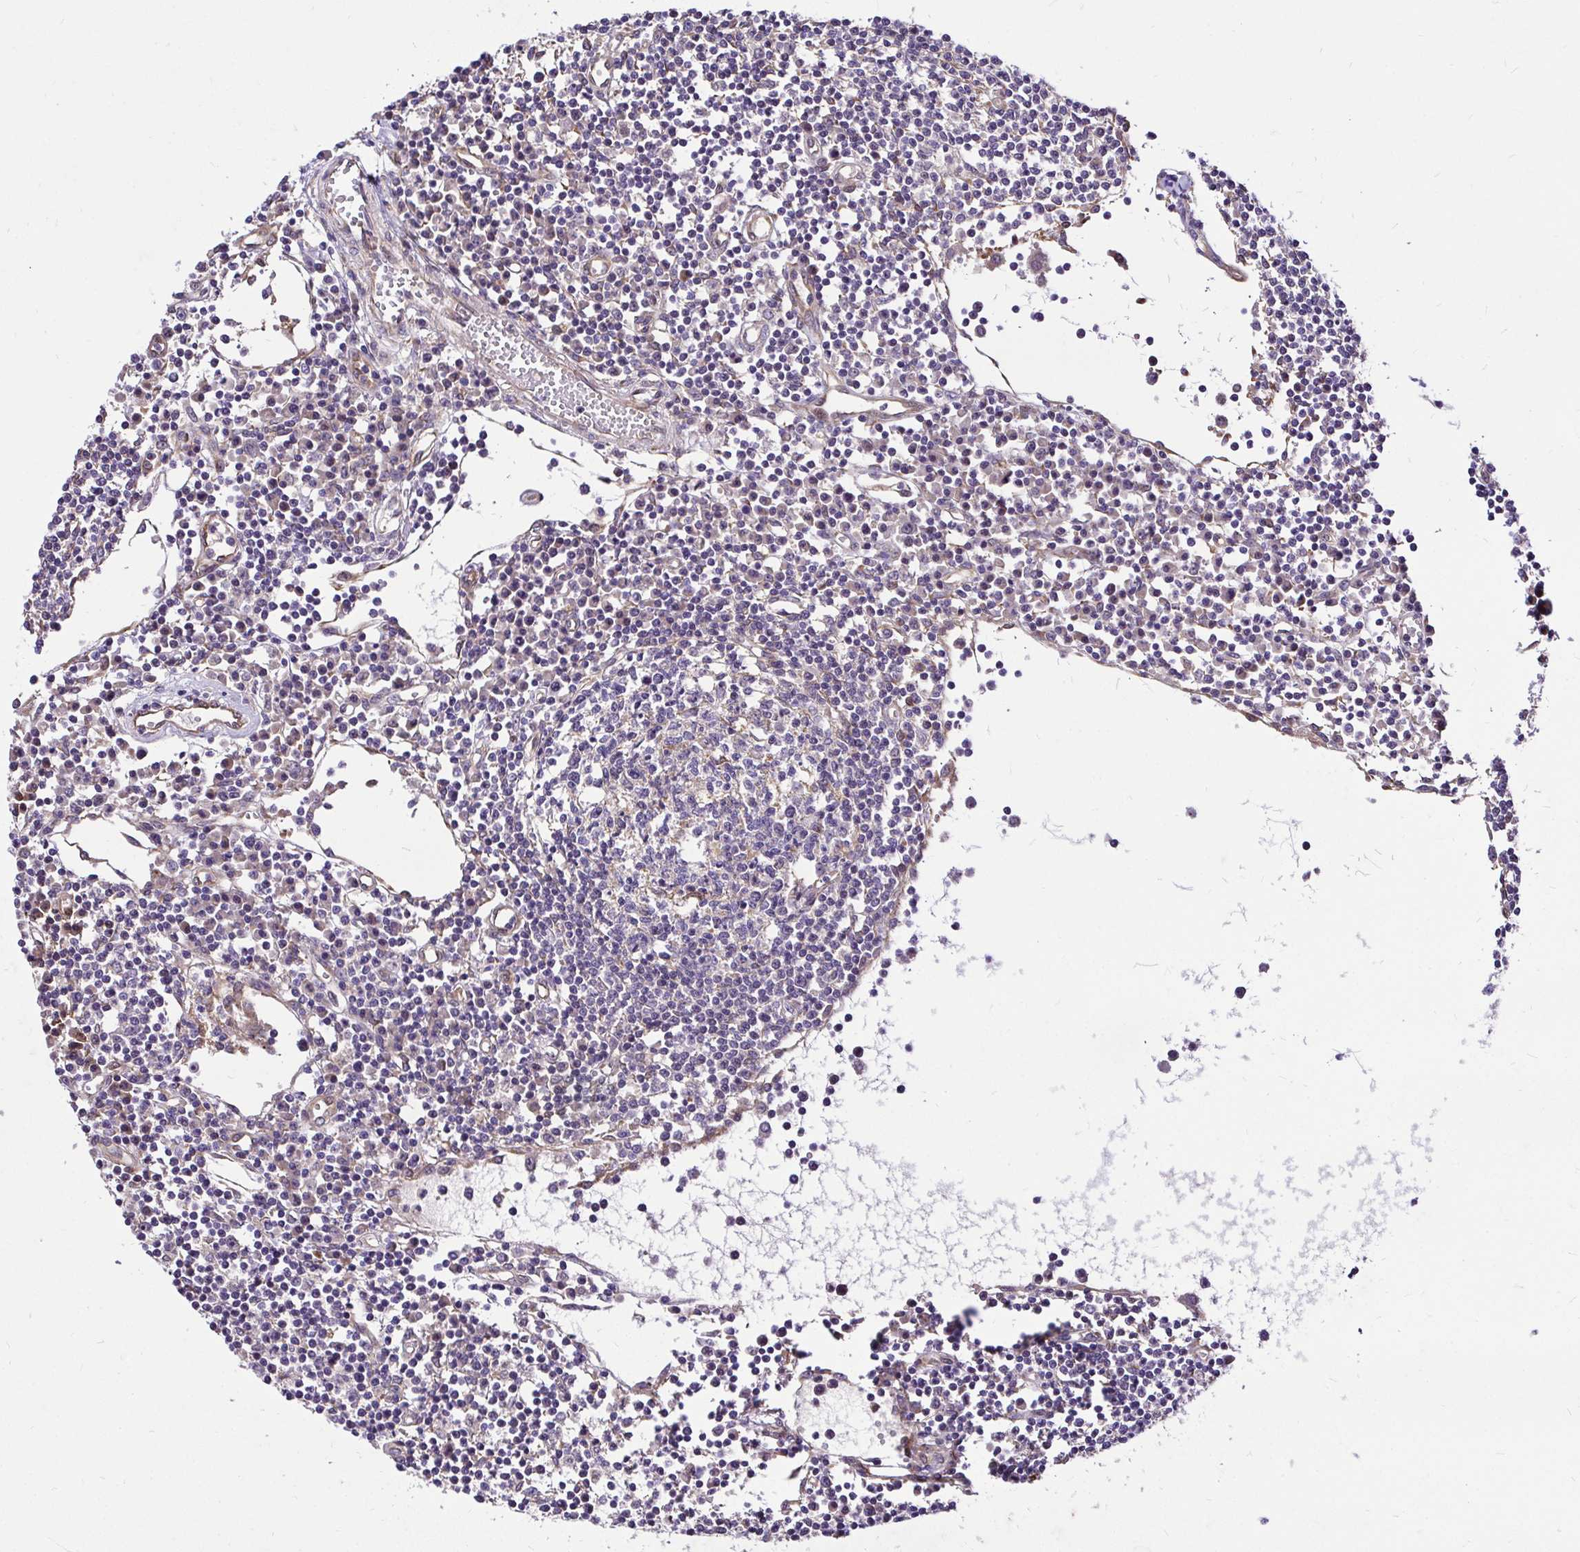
{"staining": {"intensity": "weak", "quantity": "25%-75%", "location": "cytoplasmic/membranous"}, "tissue": "lymph node", "cell_type": "Germinal center cells", "image_type": "normal", "snomed": [{"axis": "morphology", "description": "Normal tissue, NOS"}, {"axis": "topography", "description": "Lymph node"}], "caption": "A low amount of weak cytoplasmic/membranous expression is seen in approximately 25%-75% of germinal center cells in benign lymph node. The protein of interest is shown in brown color, while the nuclei are stained blue.", "gene": "CCDC122", "patient": {"sex": "female", "age": 78}}